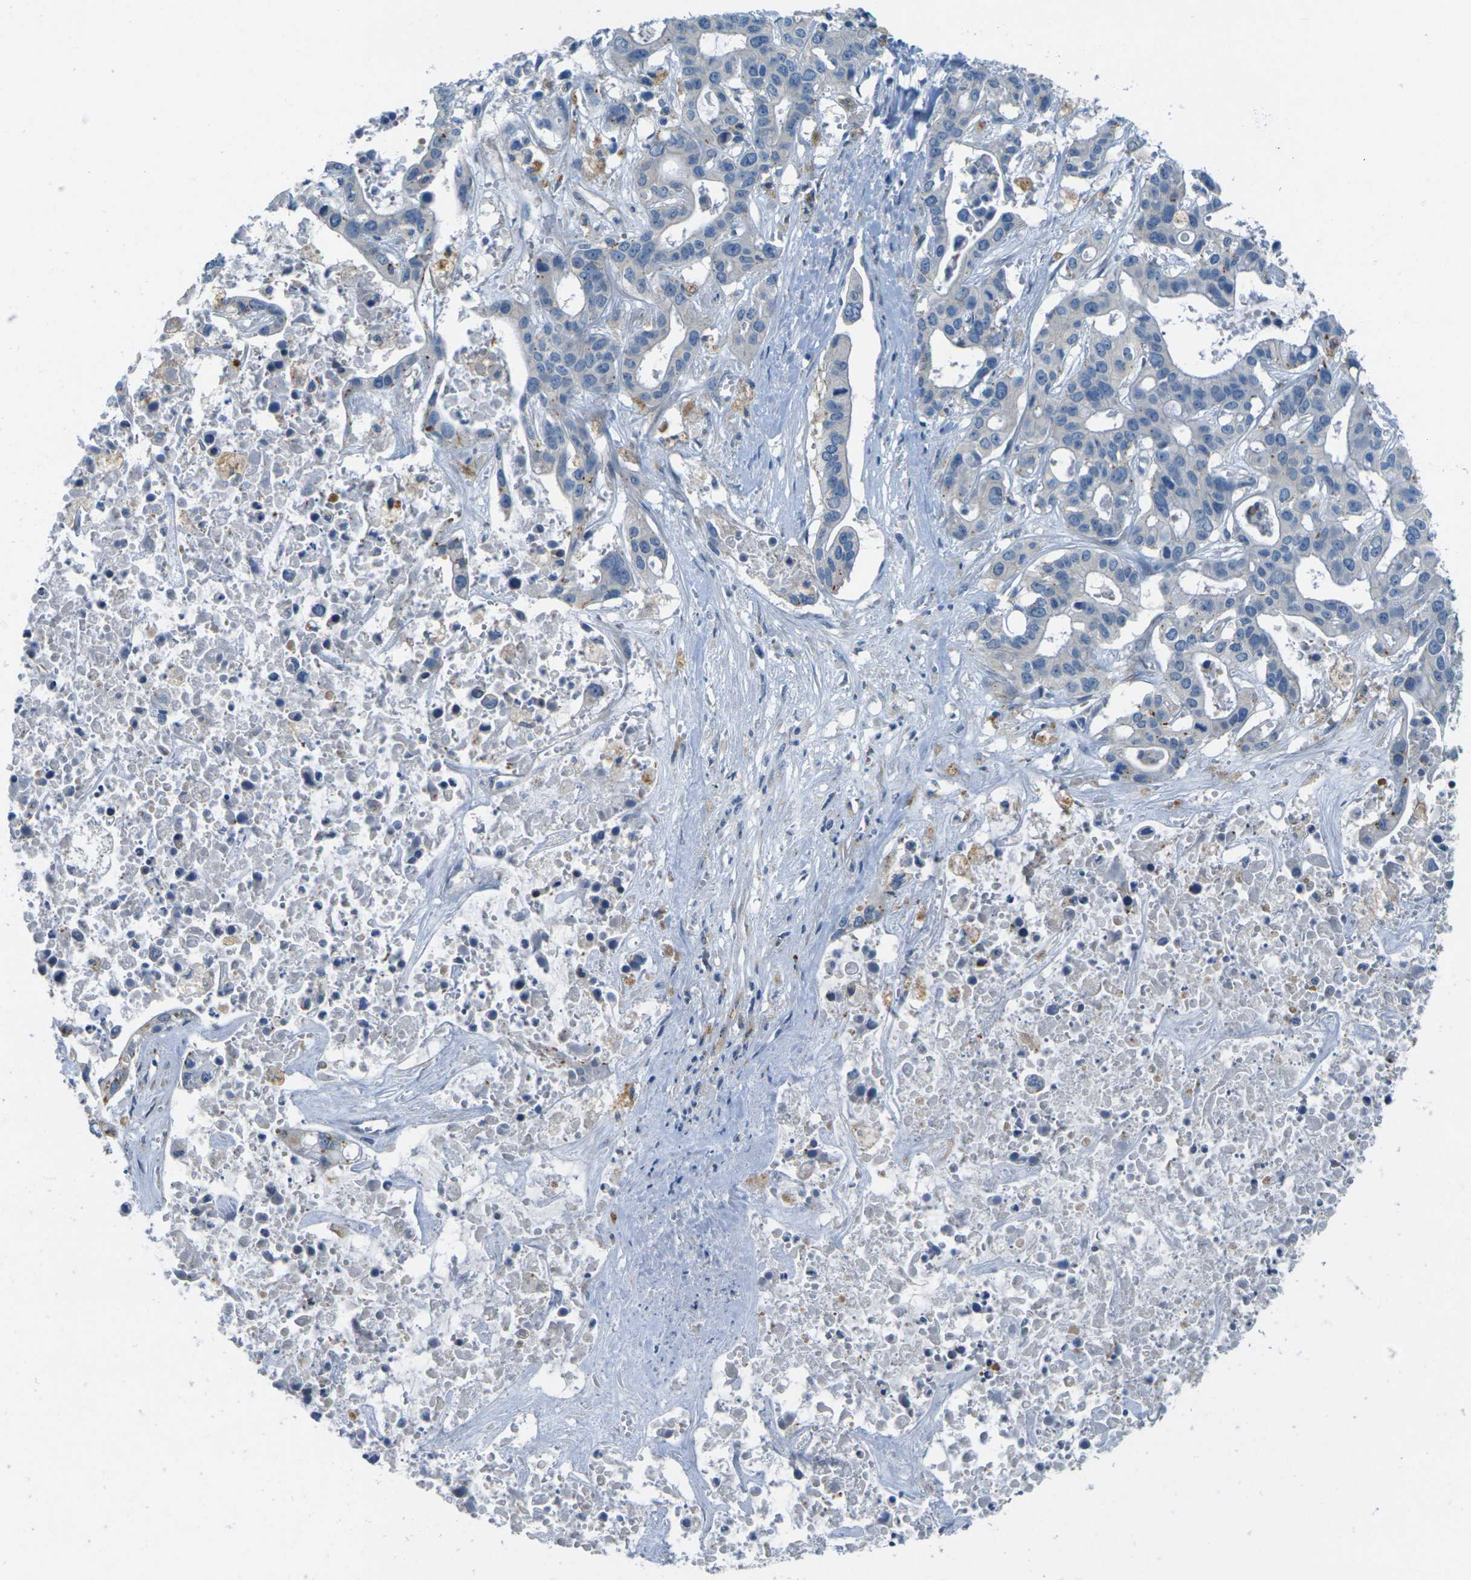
{"staining": {"intensity": "negative", "quantity": "none", "location": "none"}, "tissue": "liver cancer", "cell_type": "Tumor cells", "image_type": "cancer", "snomed": [{"axis": "morphology", "description": "Cholangiocarcinoma"}, {"axis": "topography", "description": "Liver"}], "caption": "Immunohistochemical staining of liver cholangiocarcinoma demonstrates no significant positivity in tumor cells.", "gene": "CYP2C8", "patient": {"sex": "female", "age": 65}}